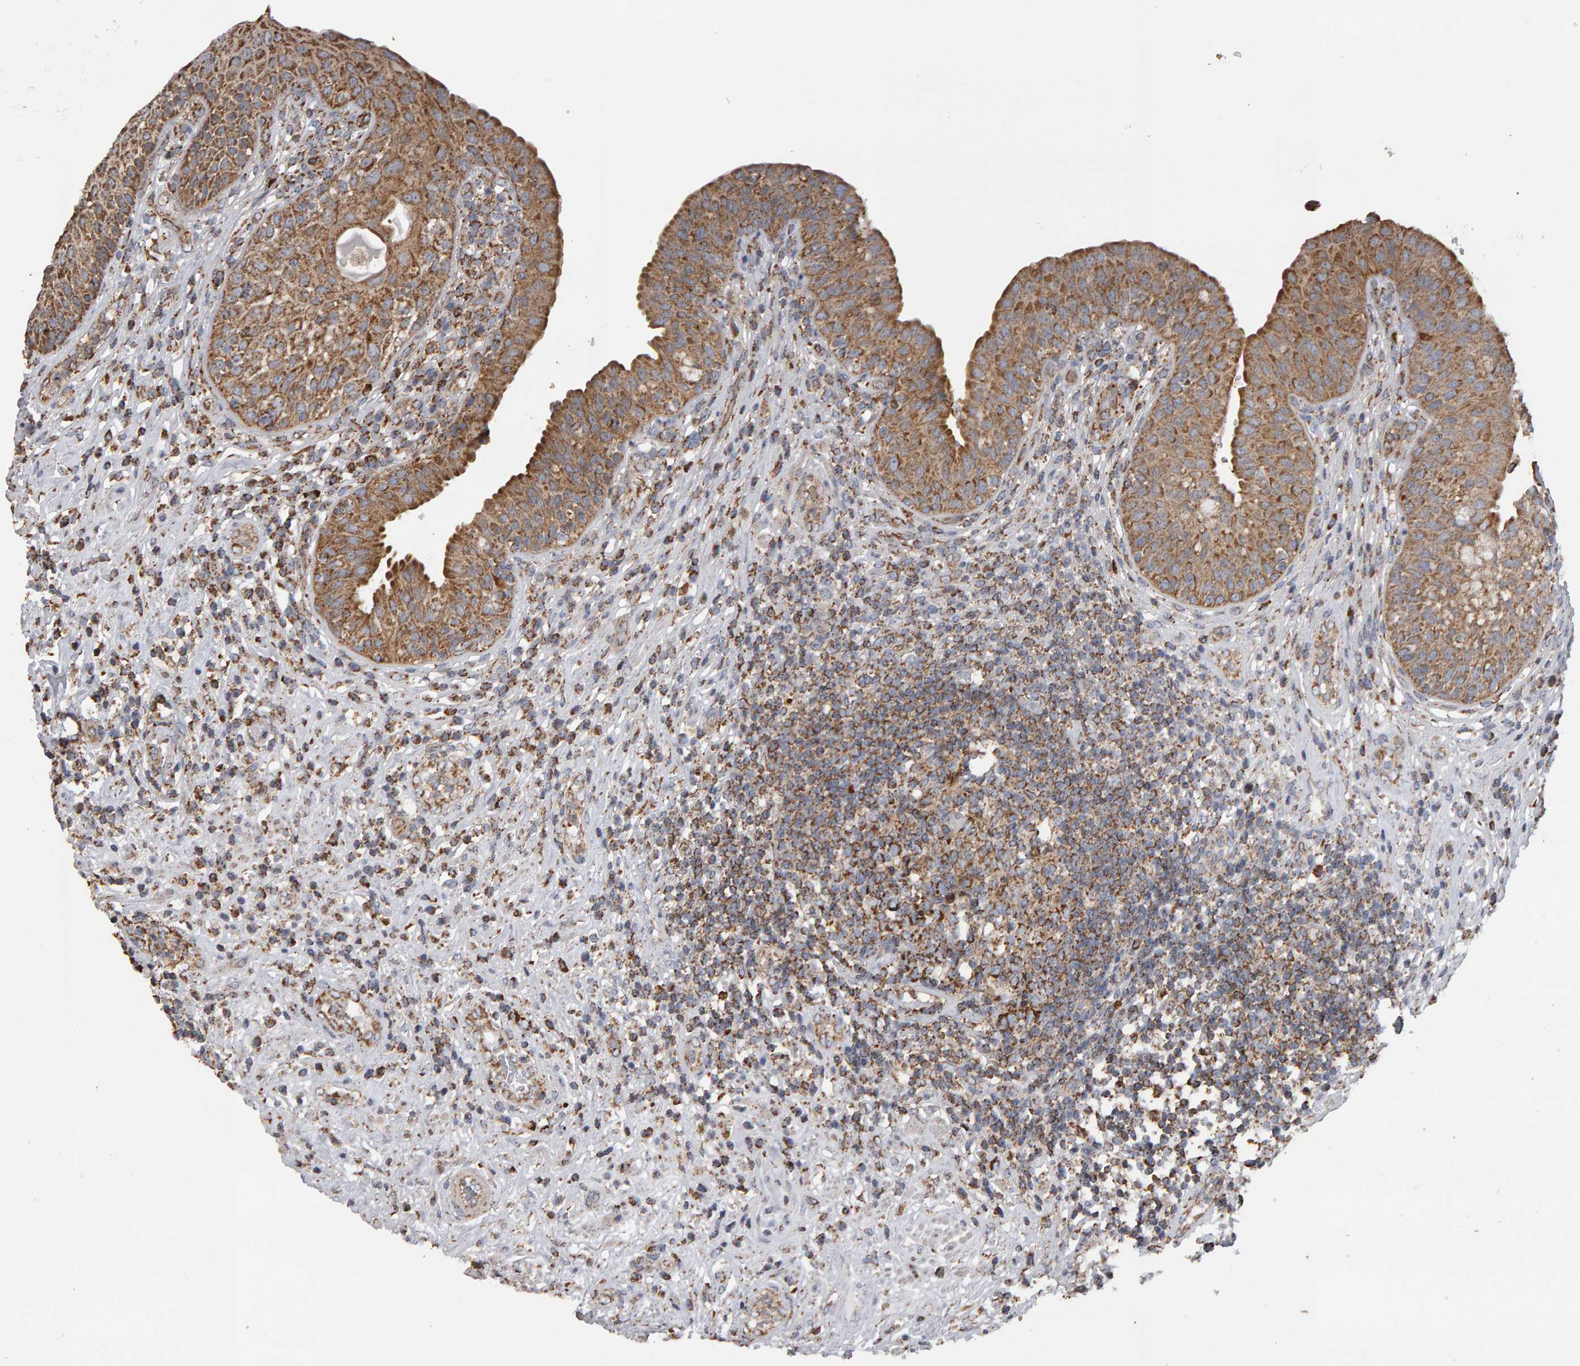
{"staining": {"intensity": "moderate", "quantity": ">75%", "location": "cytoplasmic/membranous"}, "tissue": "urinary bladder", "cell_type": "Urothelial cells", "image_type": "normal", "snomed": [{"axis": "morphology", "description": "Normal tissue, NOS"}, {"axis": "topography", "description": "Urinary bladder"}], "caption": "This histopathology image exhibits immunohistochemistry staining of normal human urinary bladder, with medium moderate cytoplasmic/membranous expression in about >75% of urothelial cells.", "gene": "TOM1L1", "patient": {"sex": "female", "age": 62}}